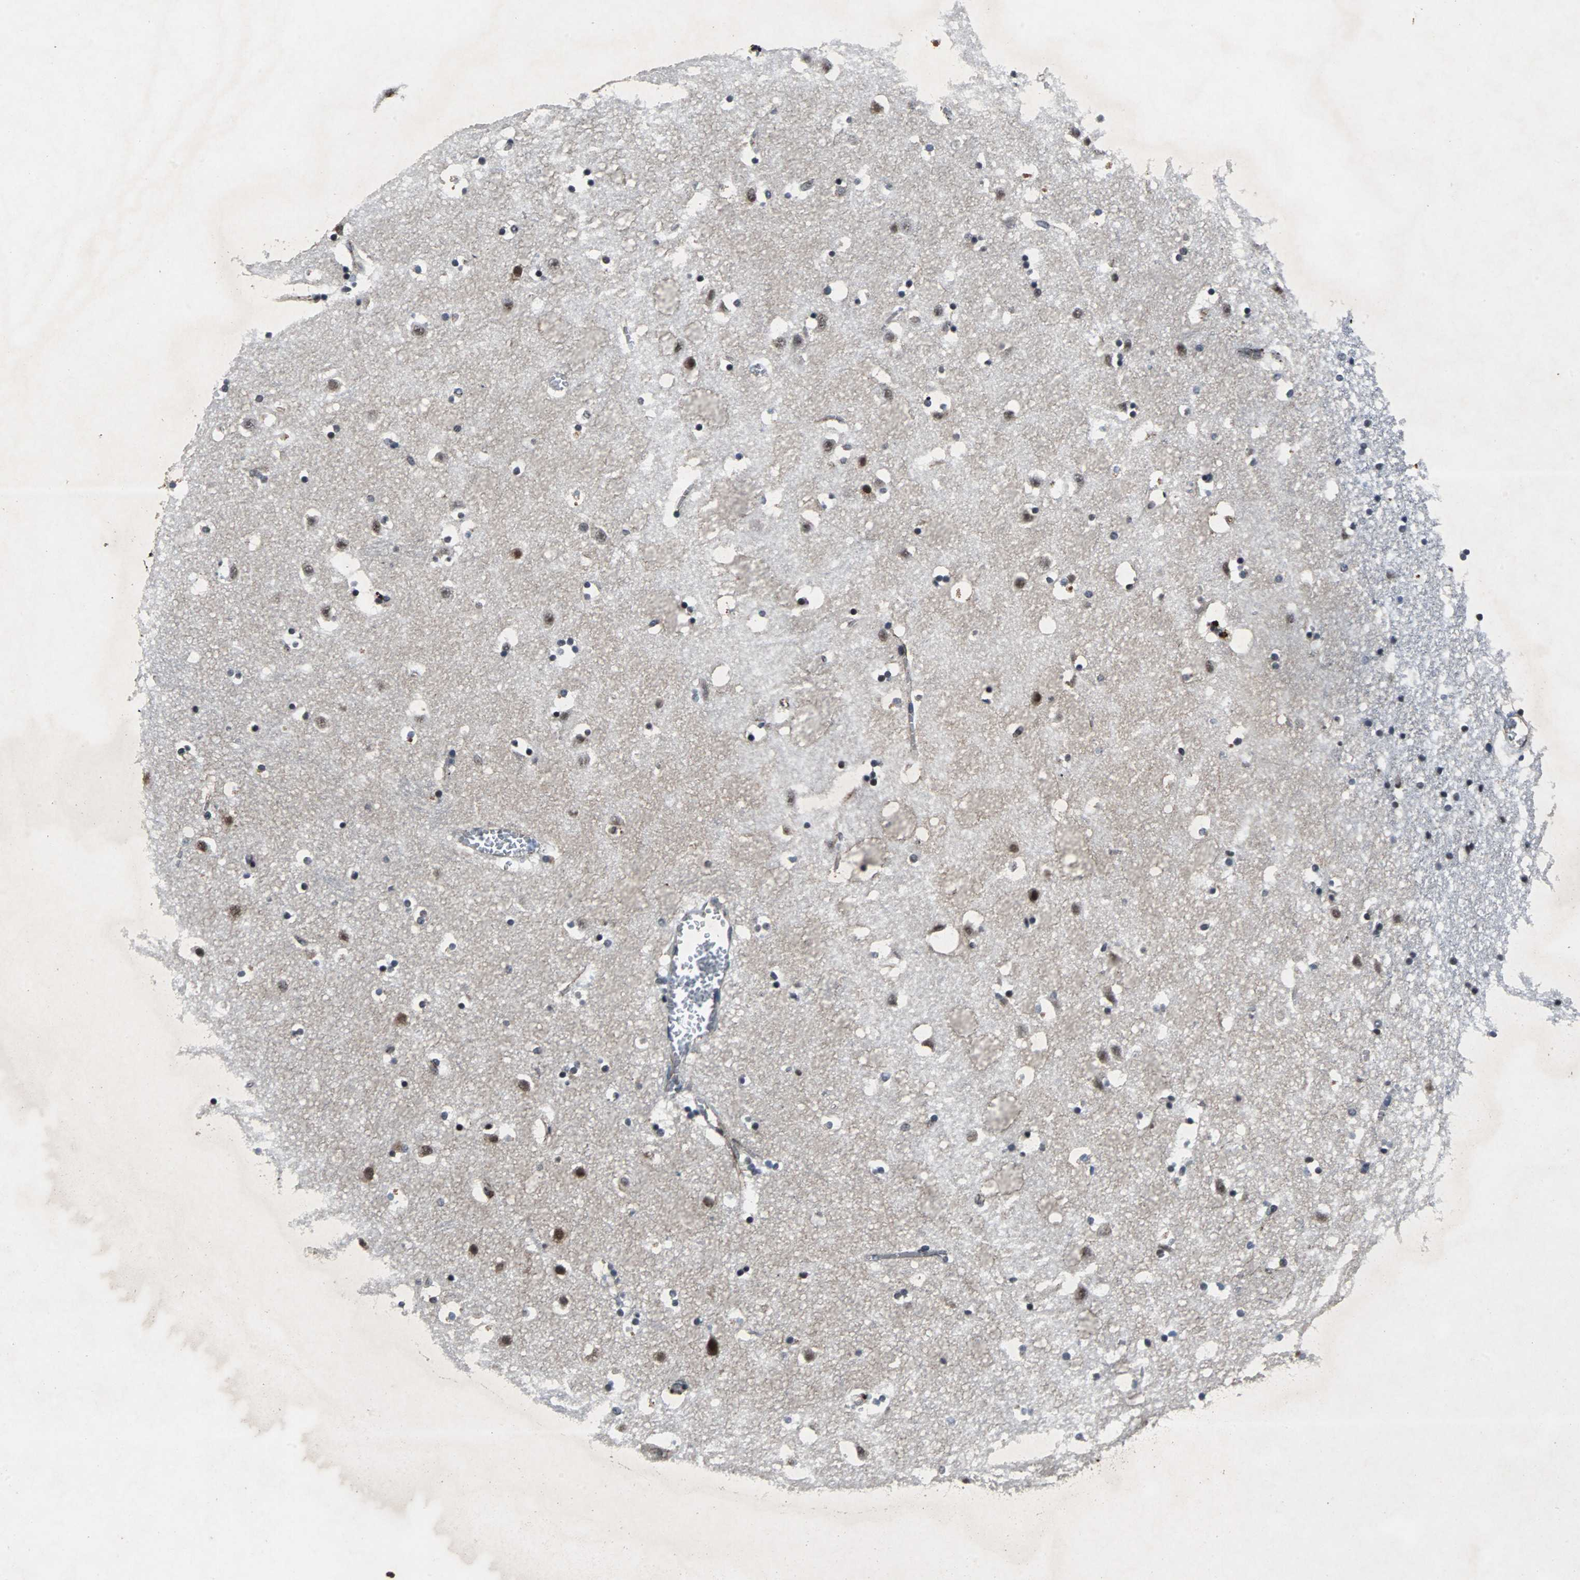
{"staining": {"intensity": "weak", "quantity": "25%-75%", "location": "cytoplasmic/membranous"}, "tissue": "caudate", "cell_type": "Glial cells", "image_type": "normal", "snomed": [{"axis": "morphology", "description": "Normal tissue, NOS"}, {"axis": "topography", "description": "Lateral ventricle wall"}], "caption": "The image demonstrates immunohistochemical staining of unremarkable caudate. There is weak cytoplasmic/membranous staining is present in about 25%-75% of glial cells.", "gene": "LSR", "patient": {"sex": "male", "age": 45}}